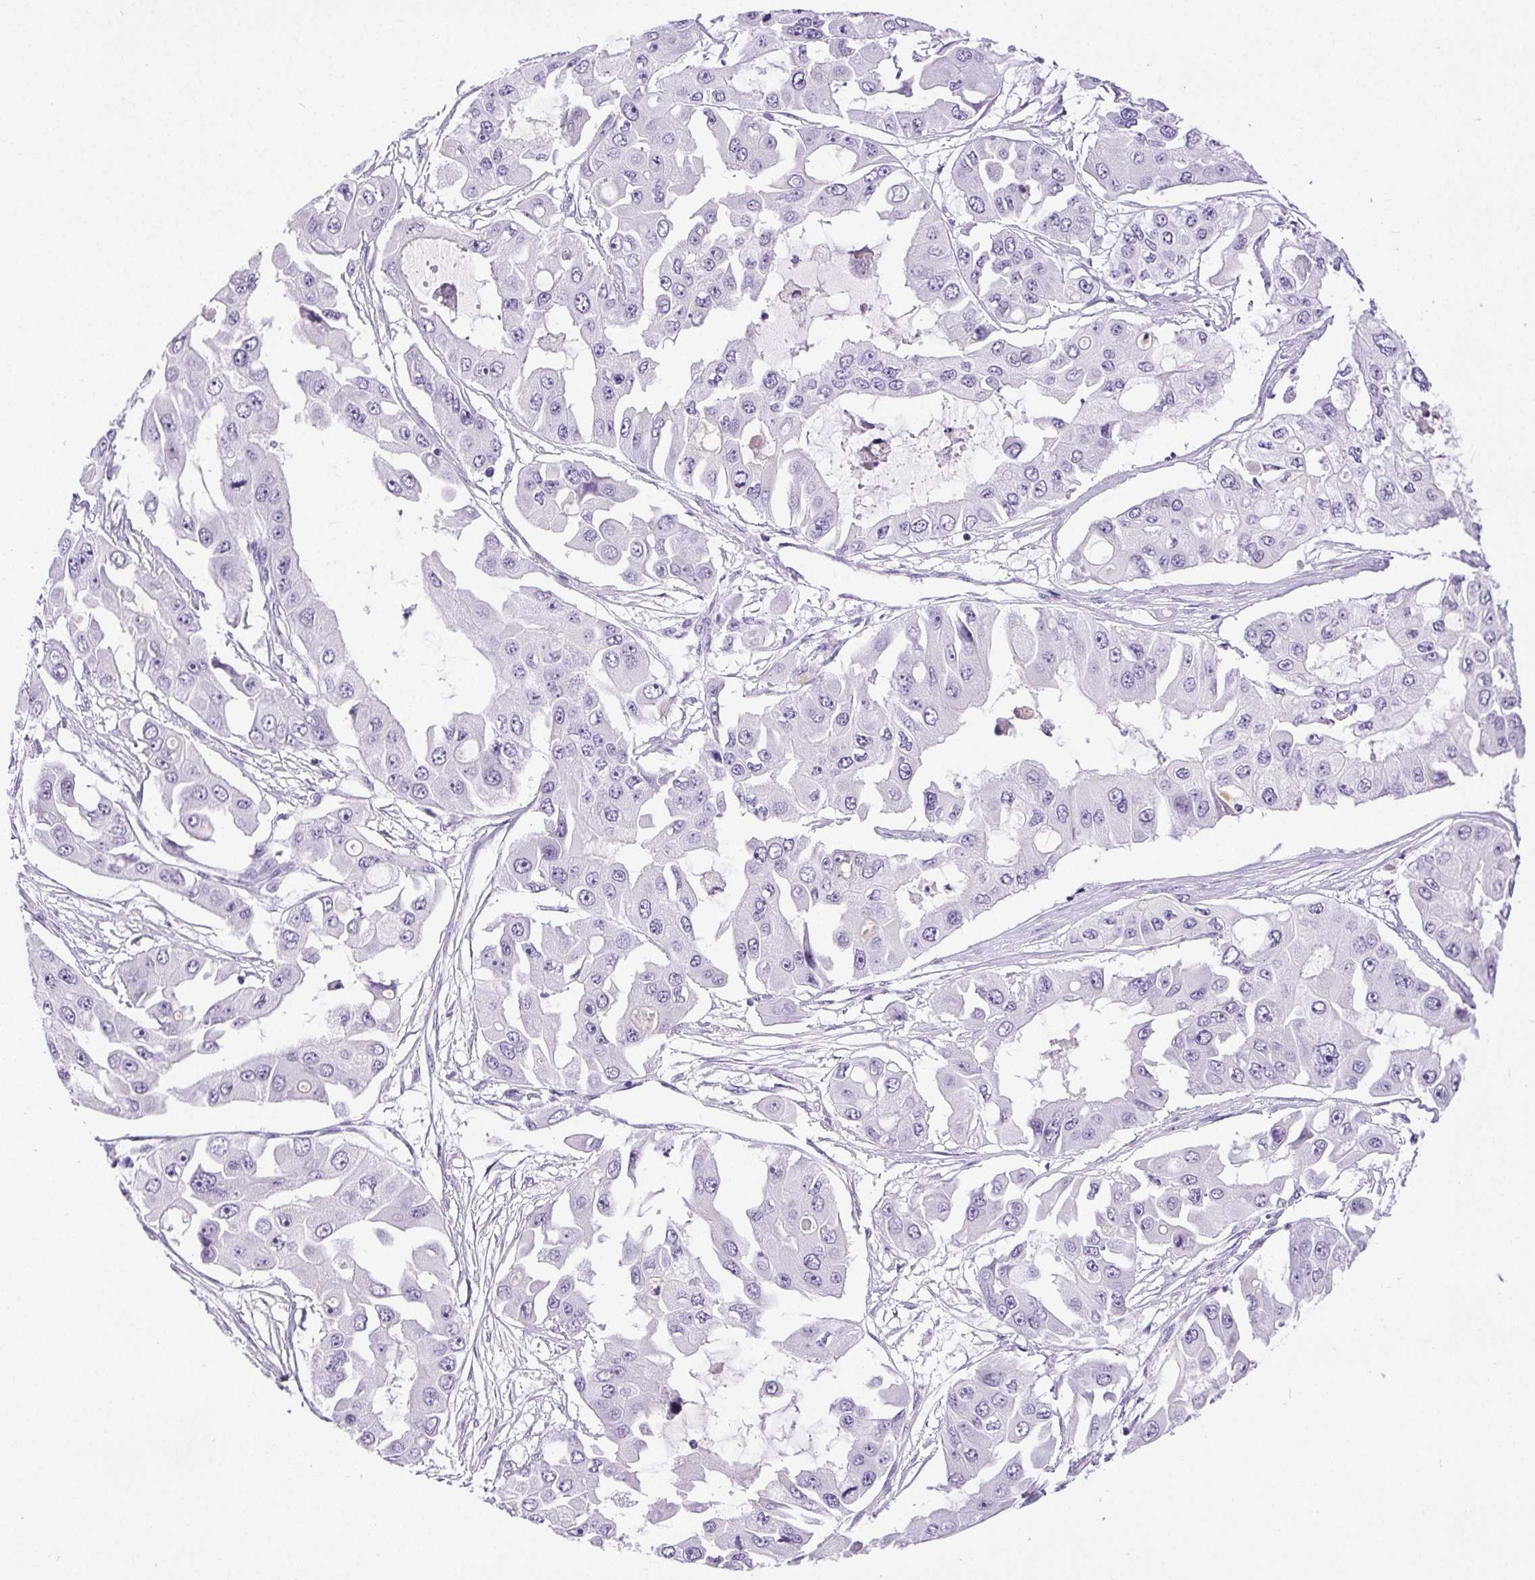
{"staining": {"intensity": "negative", "quantity": "none", "location": "none"}, "tissue": "ovarian cancer", "cell_type": "Tumor cells", "image_type": "cancer", "snomed": [{"axis": "morphology", "description": "Cystadenocarcinoma, serous, NOS"}, {"axis": "topography", "description": "Ovary"}], "caption": "Tumor cells are negative for protein expression in human ovarian cancer. The staining is performed using DAB brown chromogen with nuclei counter-stained in using hematoxylin.", "gene": "C20orf85", "patient": {"sex": "female", "age": 56}}